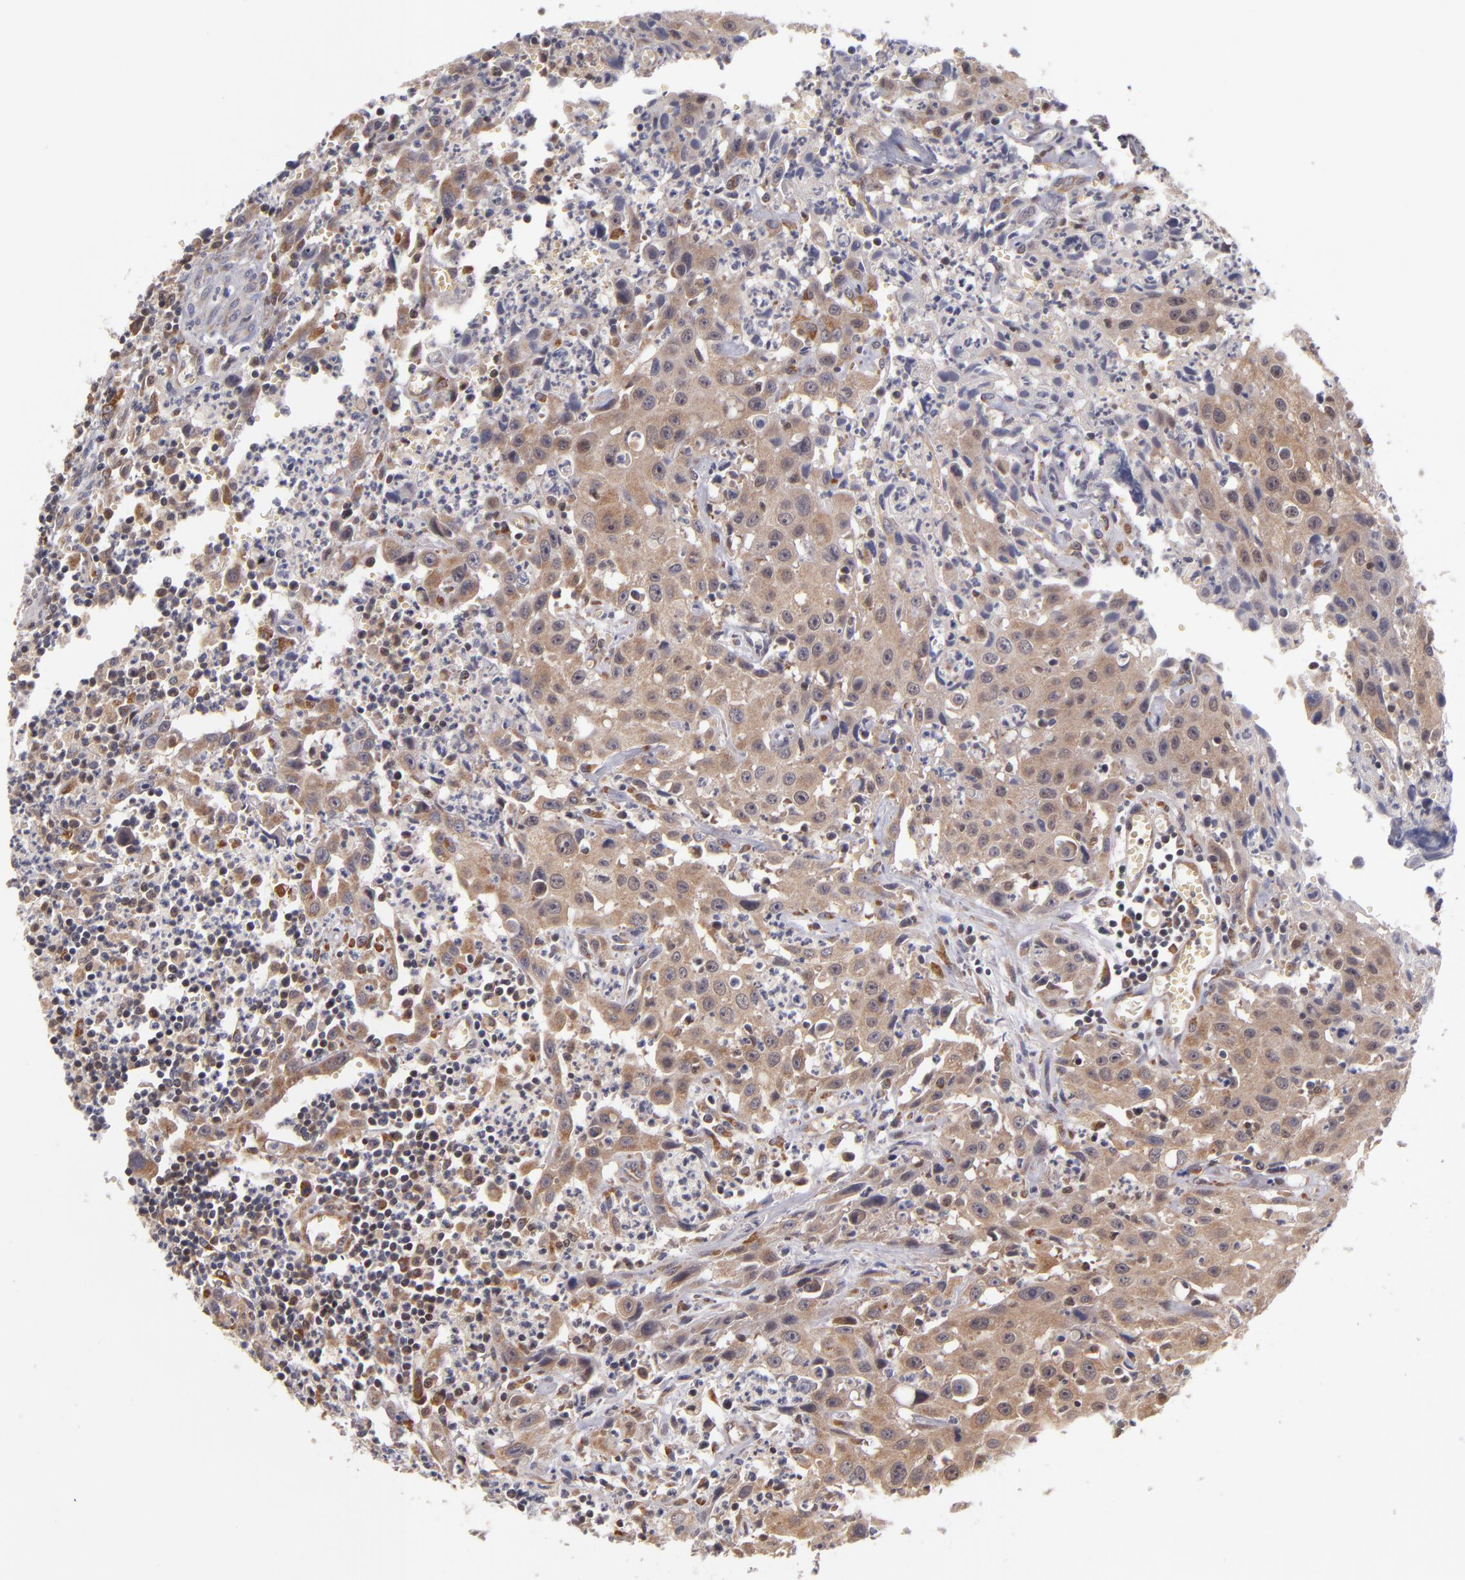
{"staining": {"intensity": "weak", "quantity": ">75%", "location": "cytoplasmic/membranous"}, "tissue": "urothelial cancer", "cell_type": "Tumor cells", "image_type": "cancer", "snomed": [{"axis": "morphology", "description": "Urothelial carcinoma, High grade"}, {"axis": "topography", "description": "Urinary bladder"}], "caption": "This is a histology image of immunohistochemistry (IHC) staining of urothelial cancer, which shows weak positivity in the cytoplasmic/membranous of tumor cells.", "gene": "CASP1", "patient": {"sex": "male", "age": 66}}